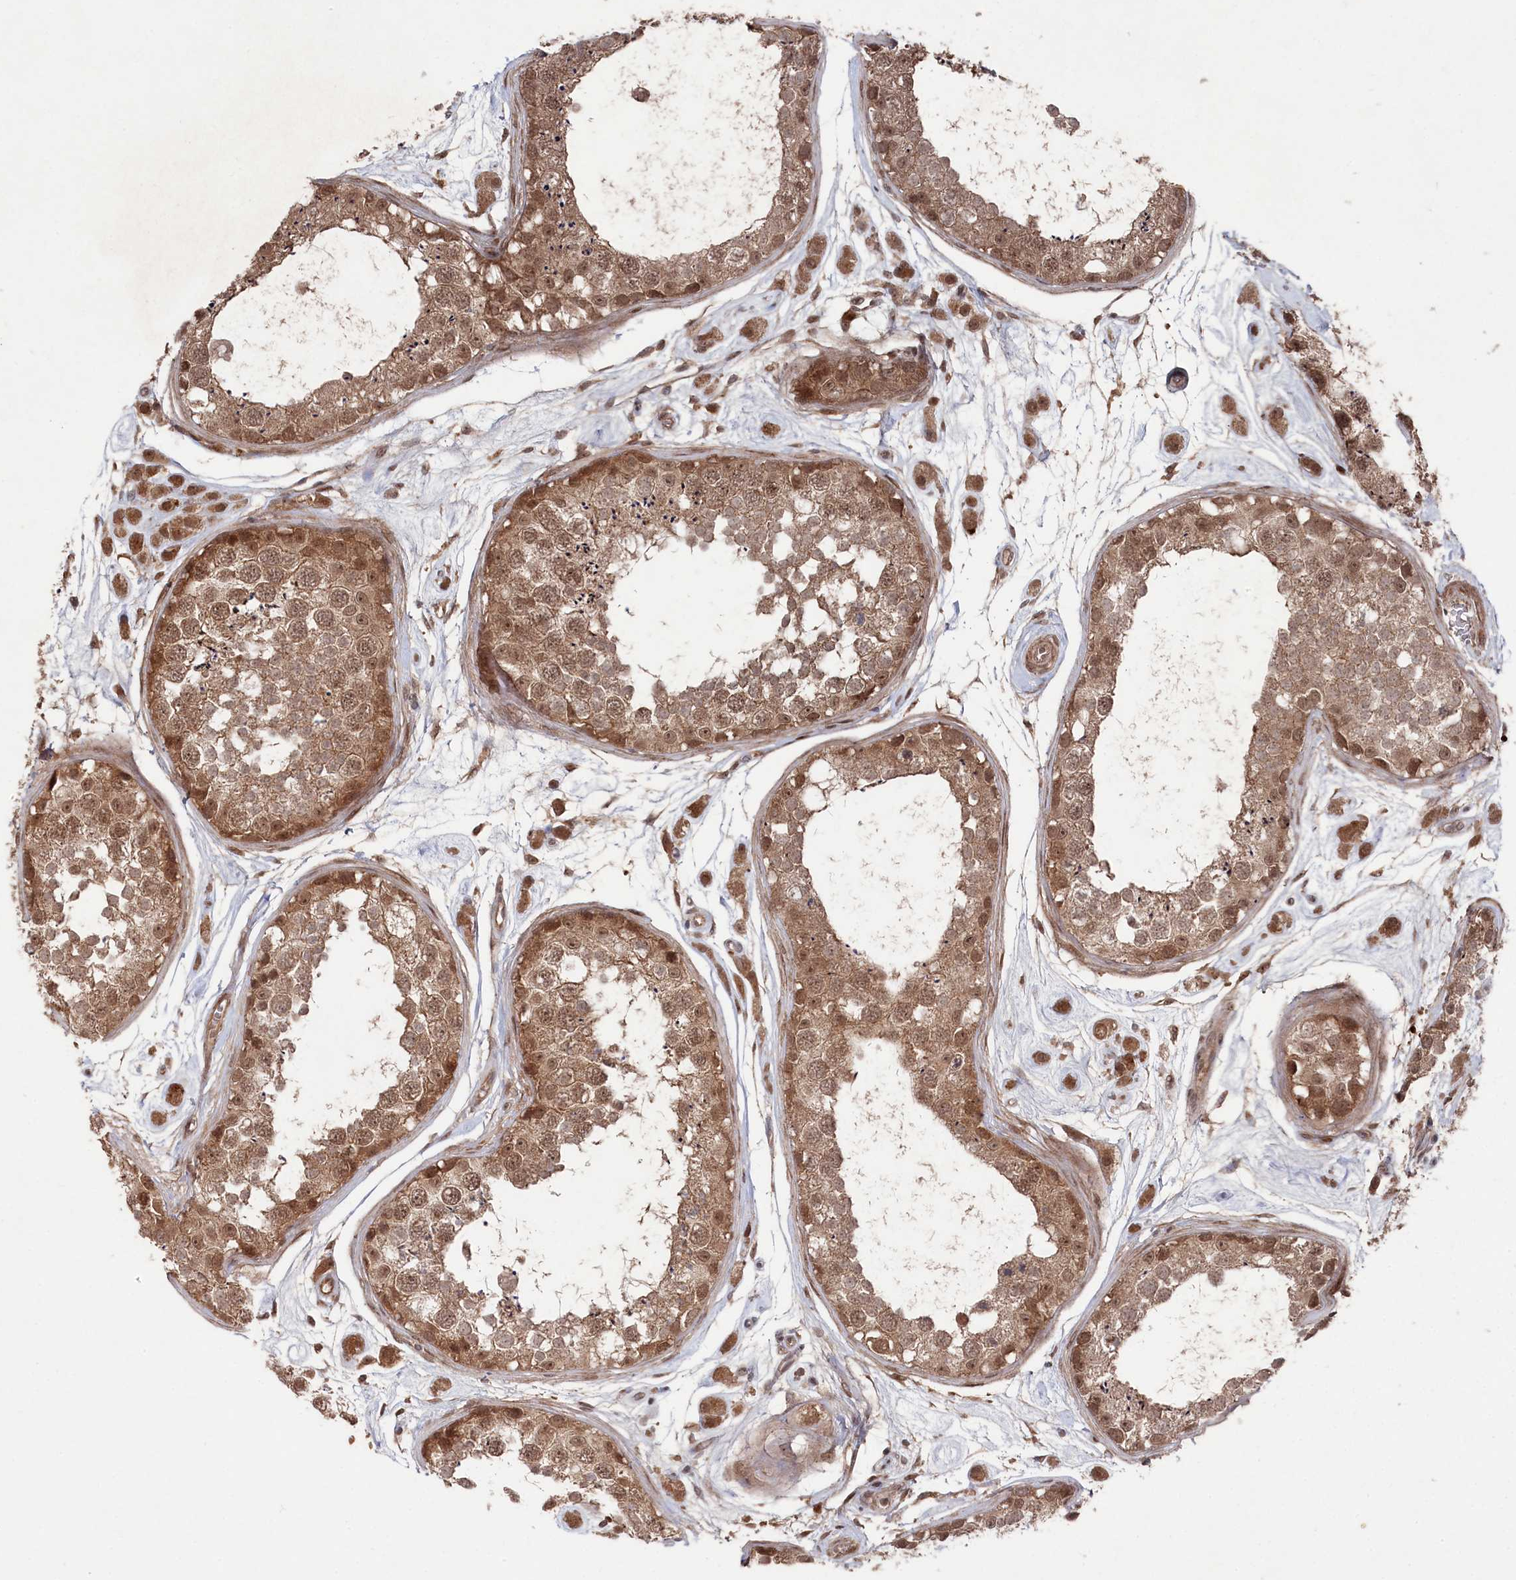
{"staining": {"intensity": "moderate", "quantity": ">75%", "location": "cytoplasmic/membranous,nuclear"}, "tissue": "testis", "cell_type": "Cells in seminiferous ducts", "image_type": "normal", "snomed": [{"axis": "morphology", "description": "Normal tissue, NOS"}, {"axis": "topography", "description": "Testis"}], "caption": "The photomicrograph displays immunohistochemical staining of normal testis. There is moderate cytoplasmic/membranous,nuclear positivity is seen in approximately >75% of cells in seminiferous ducts.", "gene": "BORCS7", "patient": {"sex": "male", "age": 25}}